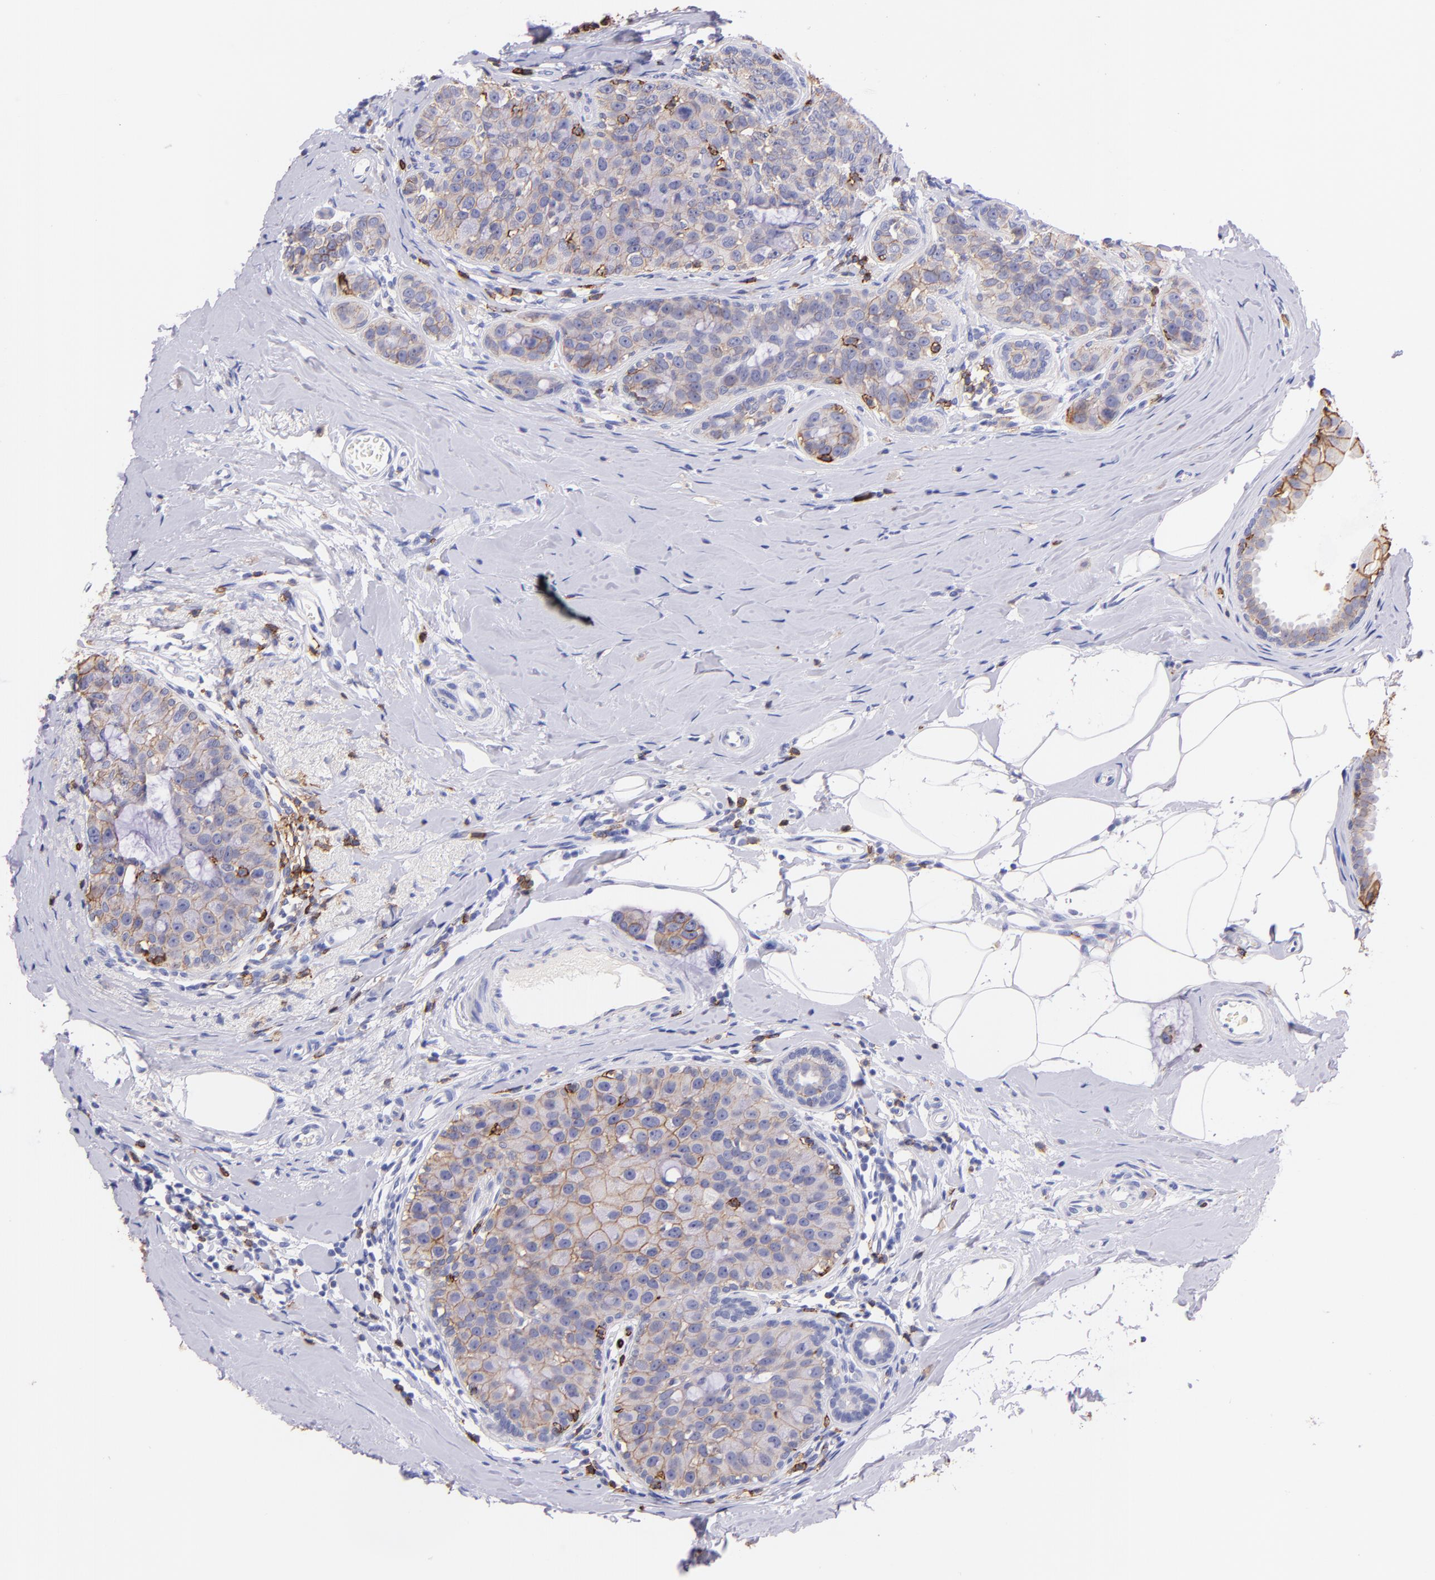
{"staining": {"intensity": "weak", "quantity": "25%-75%", "location": "cytoplasmic/membranous"}, "tissue": "breast cancer", "cell_type": "Tumor cells", "image_type": "cancer", "snomed": [{"axis": "morphology", "description": "Normal tissue, NOS"}, {"axis": "morphology", "description": "Duct carcinoma"}, {"axis": "topography", "description": "Breast"}], "caption": "Tumor cells exhibit low levels of weak cytoplasmic/membranous positivity in about 25%-75% of cells in breast intraductal carcinoma. The protein is shown in brown color, while the nuclei are stained blue.", "gene": "SPN", "patient": {"sex": "female", "age": 50}}